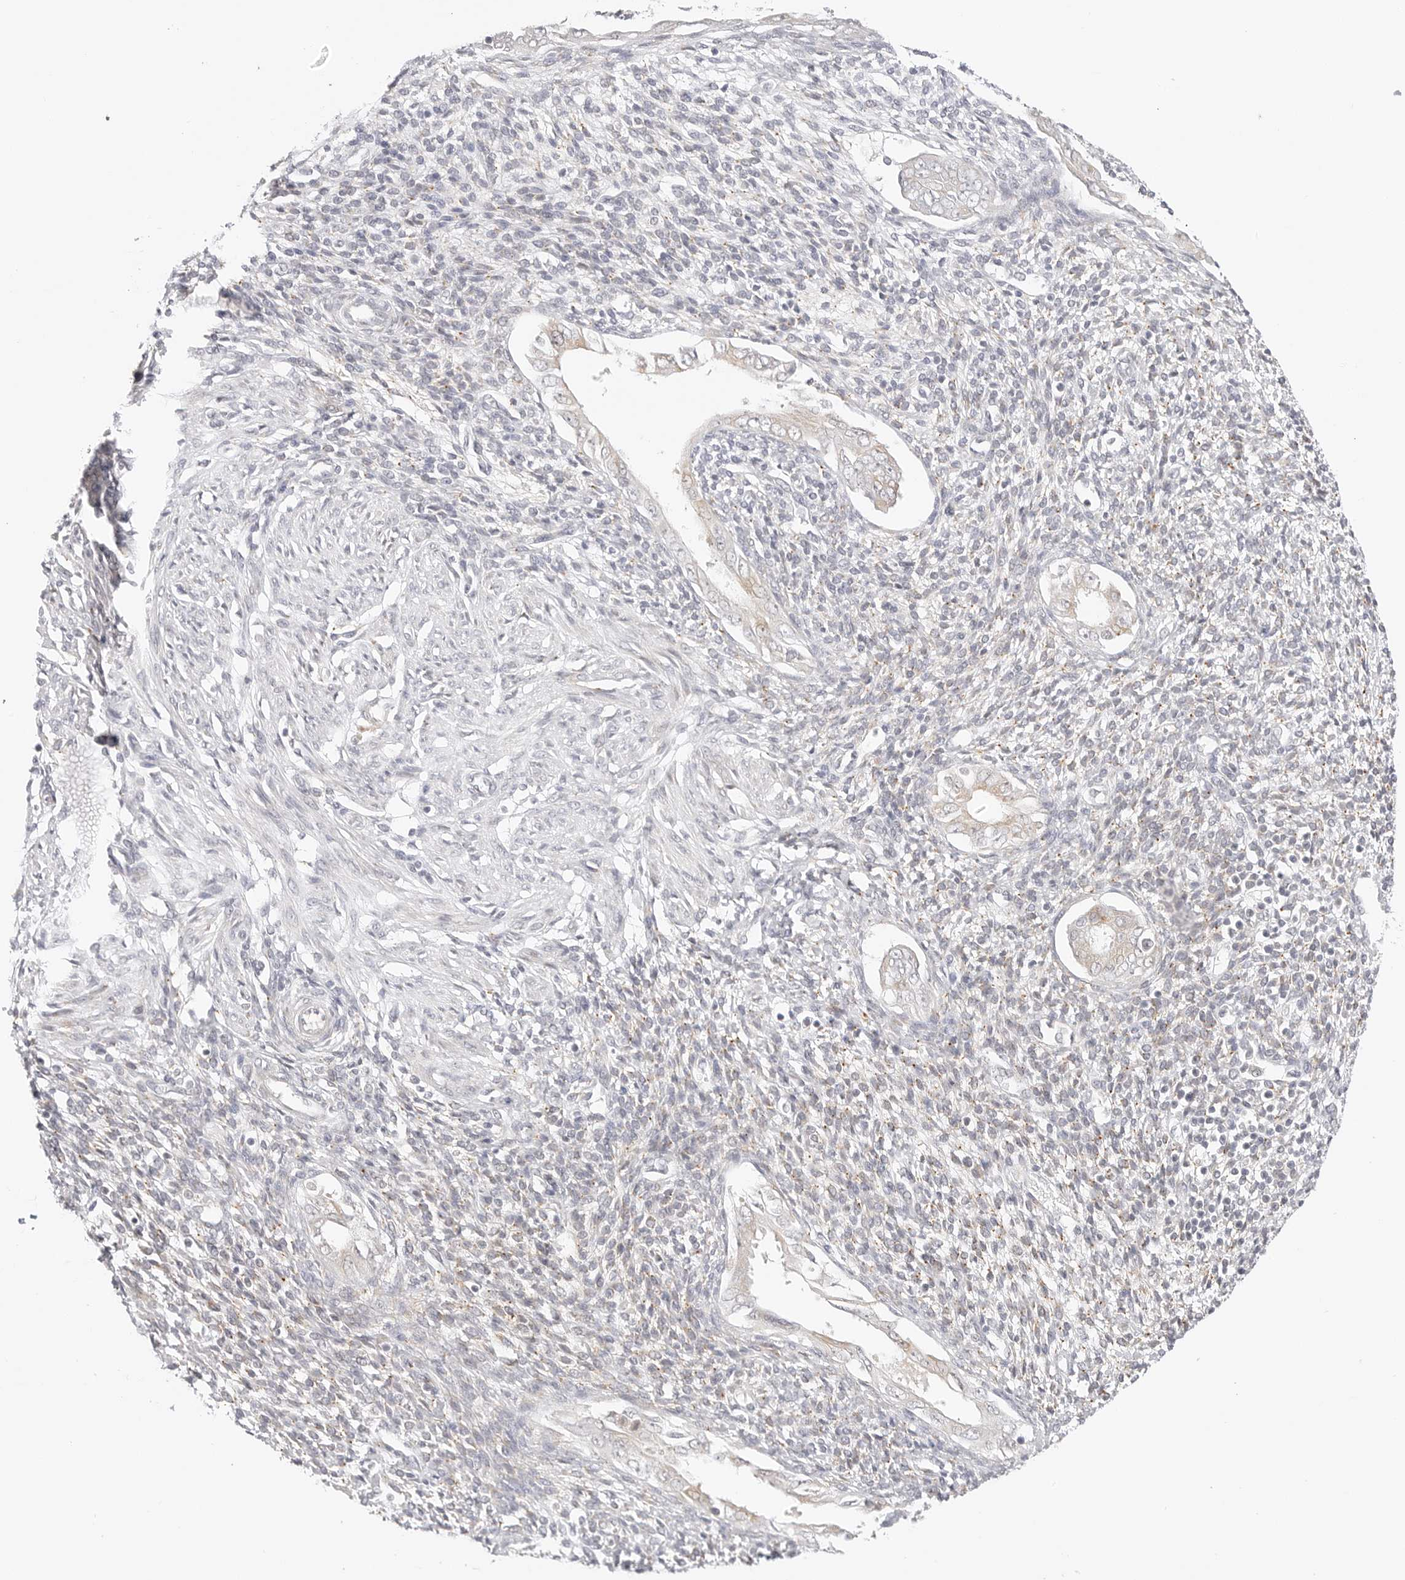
{"staining": {"intensity": "negative", "quantity": "none", "location": "none"}, "tissue": "endometrium", "cell_type": "Cells in endometrial stroma", "image_type": "normal", "snomed": [{"axis": "morphology", "description": "Normal tissue, NOS"}, {"axis": "topography", "description": "Endometrium"}], "caption": "This histopathology image is of unremarkable endometrium stained with immunohistochemistry (IHC) to label a protein in brown with the nuclei are counter-stained blue. There is no staining in cells in endometrial stroma. (DAB immunohistochemistry (IHC) with hematoxylin counter stain).", "gene": "TCP1", "patient": {"sex": "female", "age": 66}}